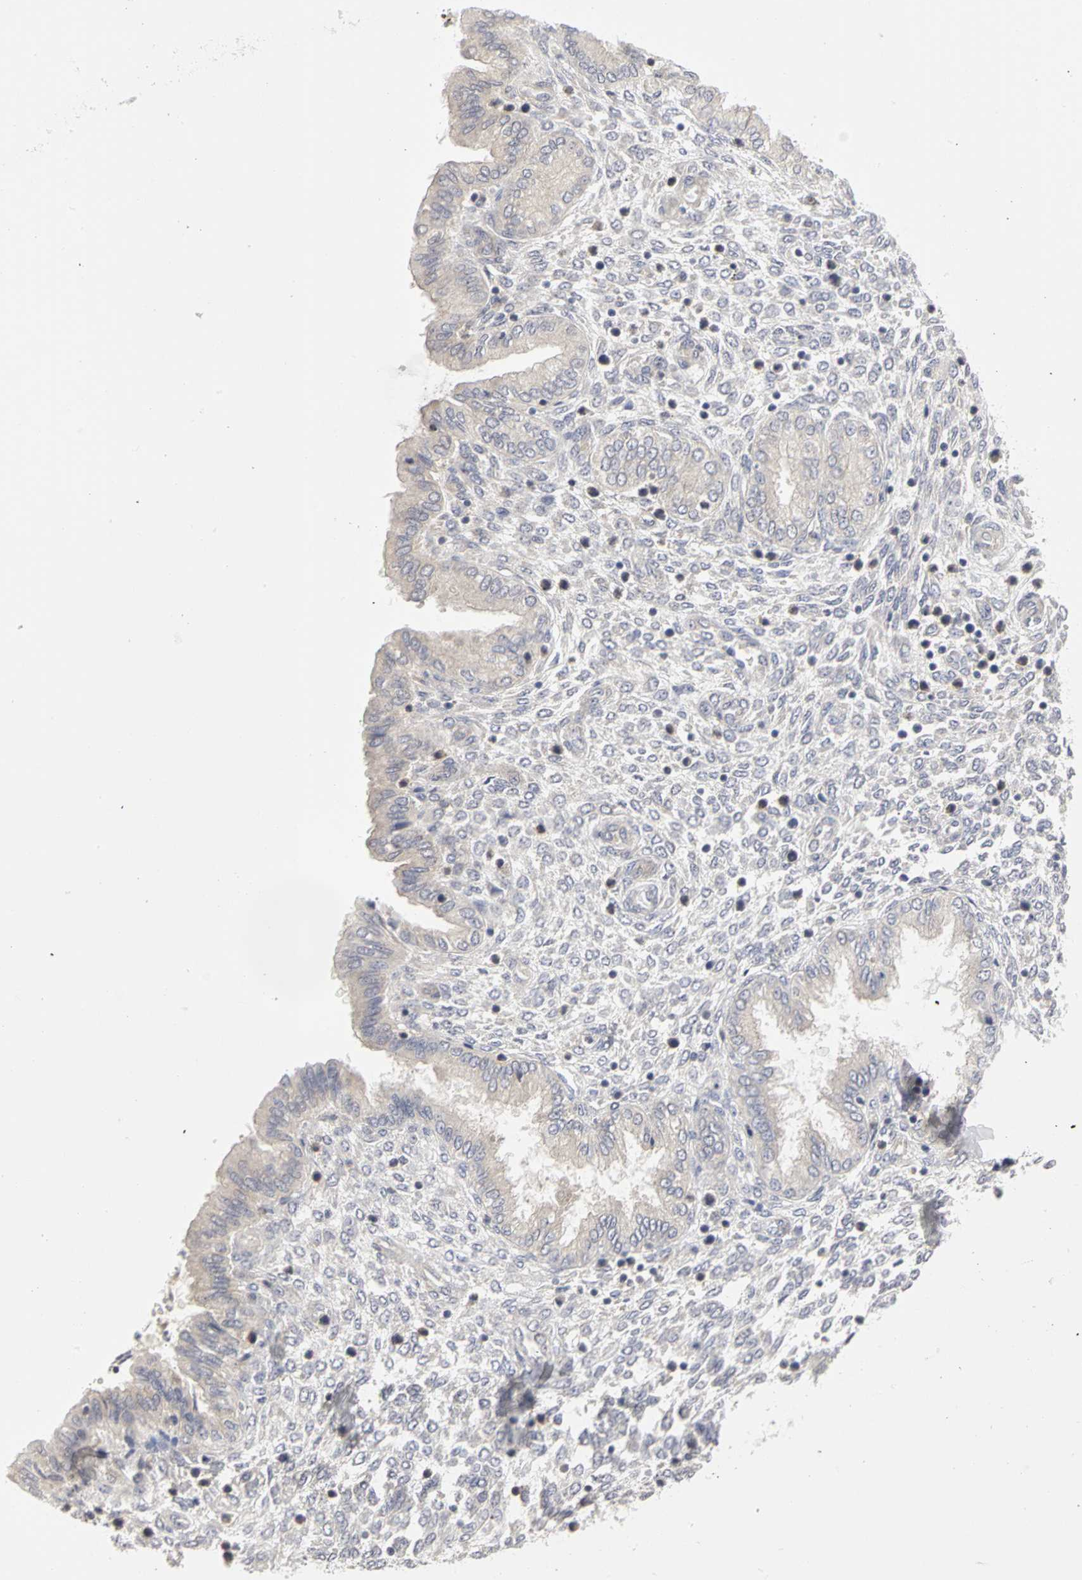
{"staining": {"intensity": "weak", "quantity": "<25%", "location": "cytoplasmic/membranous"}, "tissue": "endometrium", "cell_type": "Cells in endometrial stroma", "image_type": "normal", "snomed": [{"axis": "morphology", "description": "Normal tissue, NOS"}, {"axis": "topography", "description": "Endometrium"}], "caption": "Protein analysis of benign endometrium displays no significant staining in cells in endometrial stroma.", "gene": "IRAK1", "patient": {"sex": "female", "age": 33}}